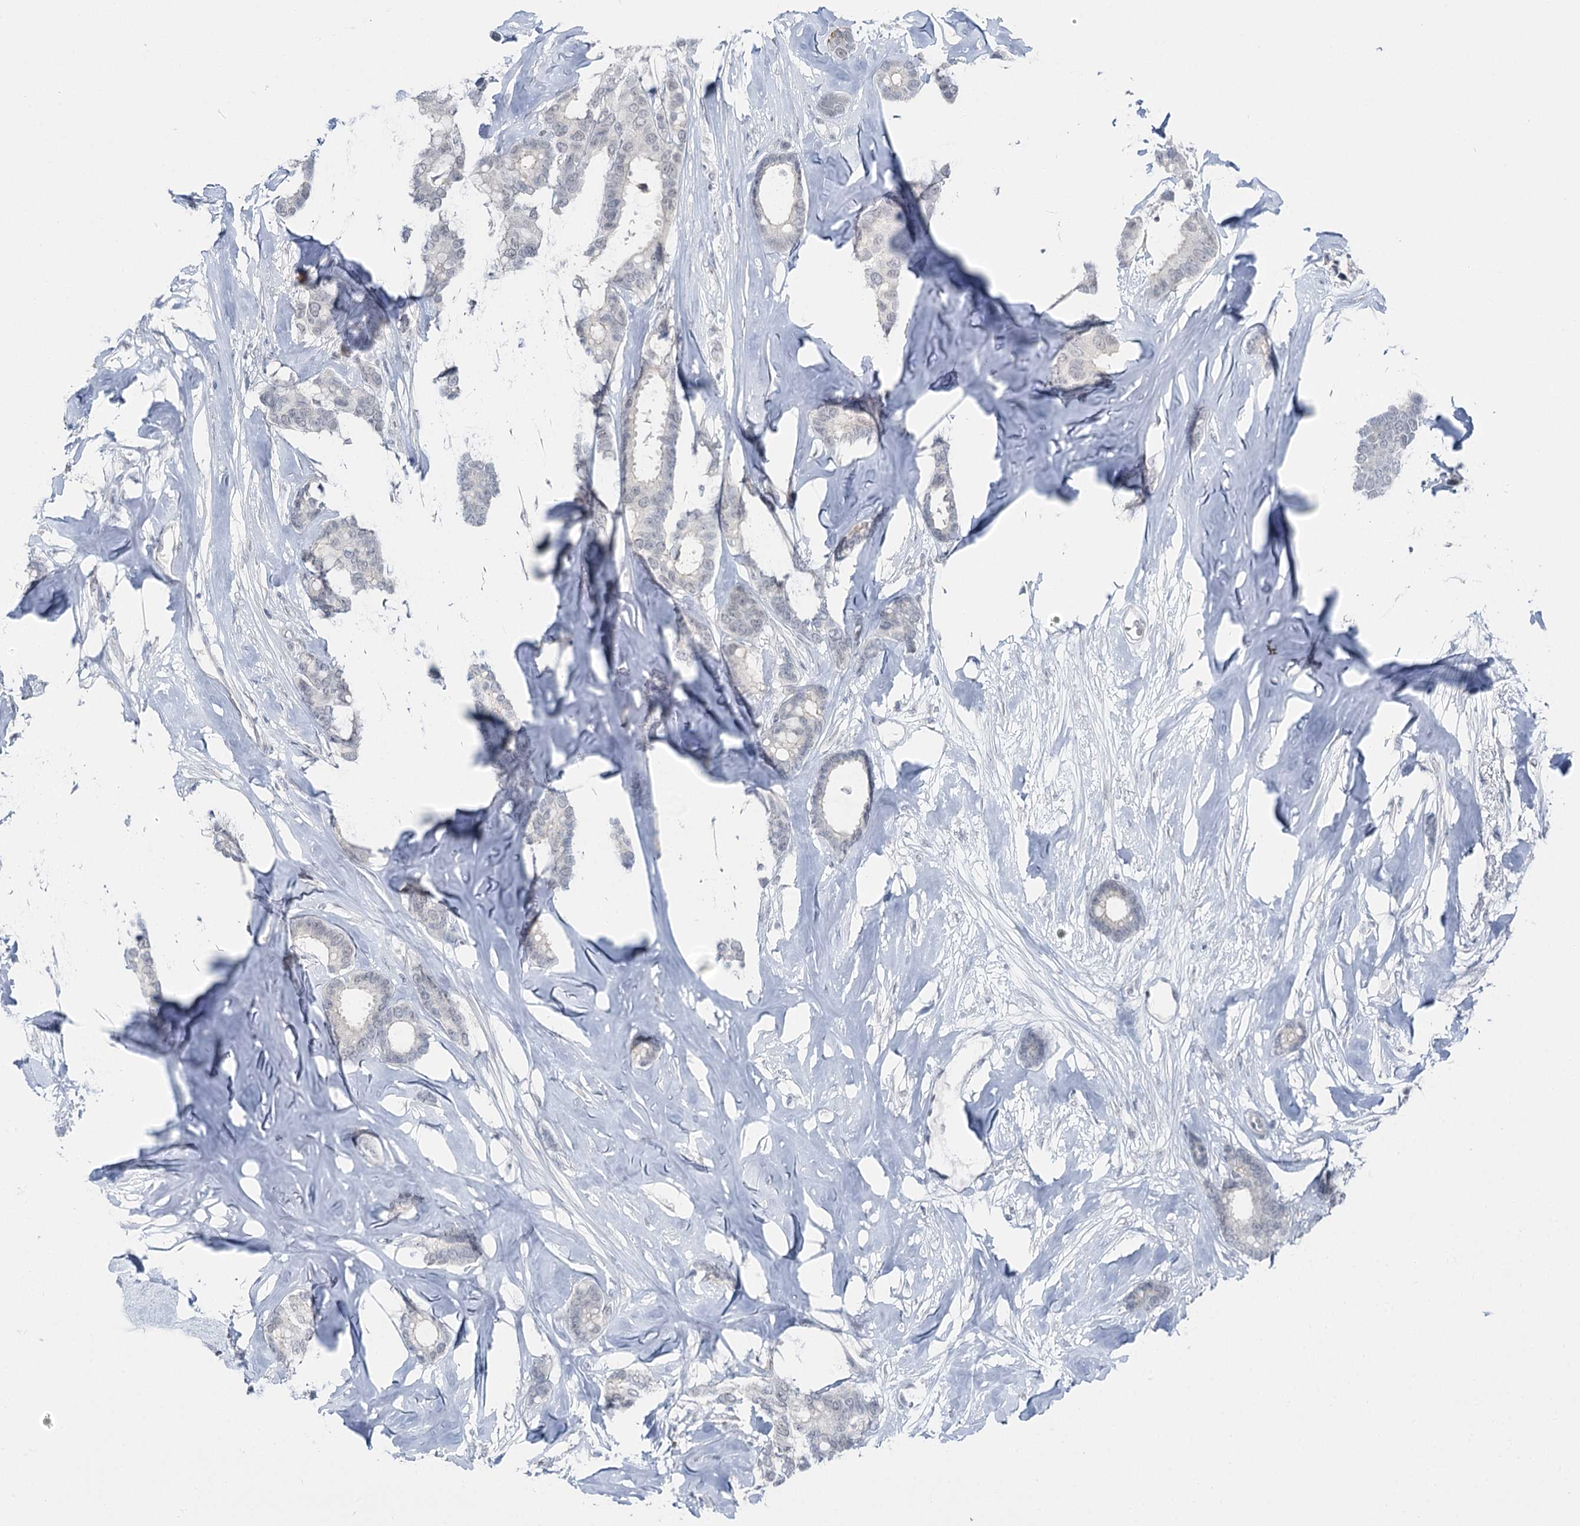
{"staining": {"intensity": "negative", "quantity": "none", "location": "none"}, "tissue": "breast cancer", "cell_type": "Tumor cells", "image_type": "cancer", "snomed": [{"axis": "morphology", "description": "Duct carcinoma"}, {"axis": "topography", "description": "Breast"}], "caption": "A micrograph of human breast infiltrating ductal carcinoma is negative for staining in tumor cells. Brightfield microscopy of immunohistochemistry (IHC) stained with DAB (3,3'-diaminobenzidine) (brown) and hematoxylin (blue), captured at high magnification.", "gene": "STEEP1", "patient": {"sex": "female", "age": 87}}